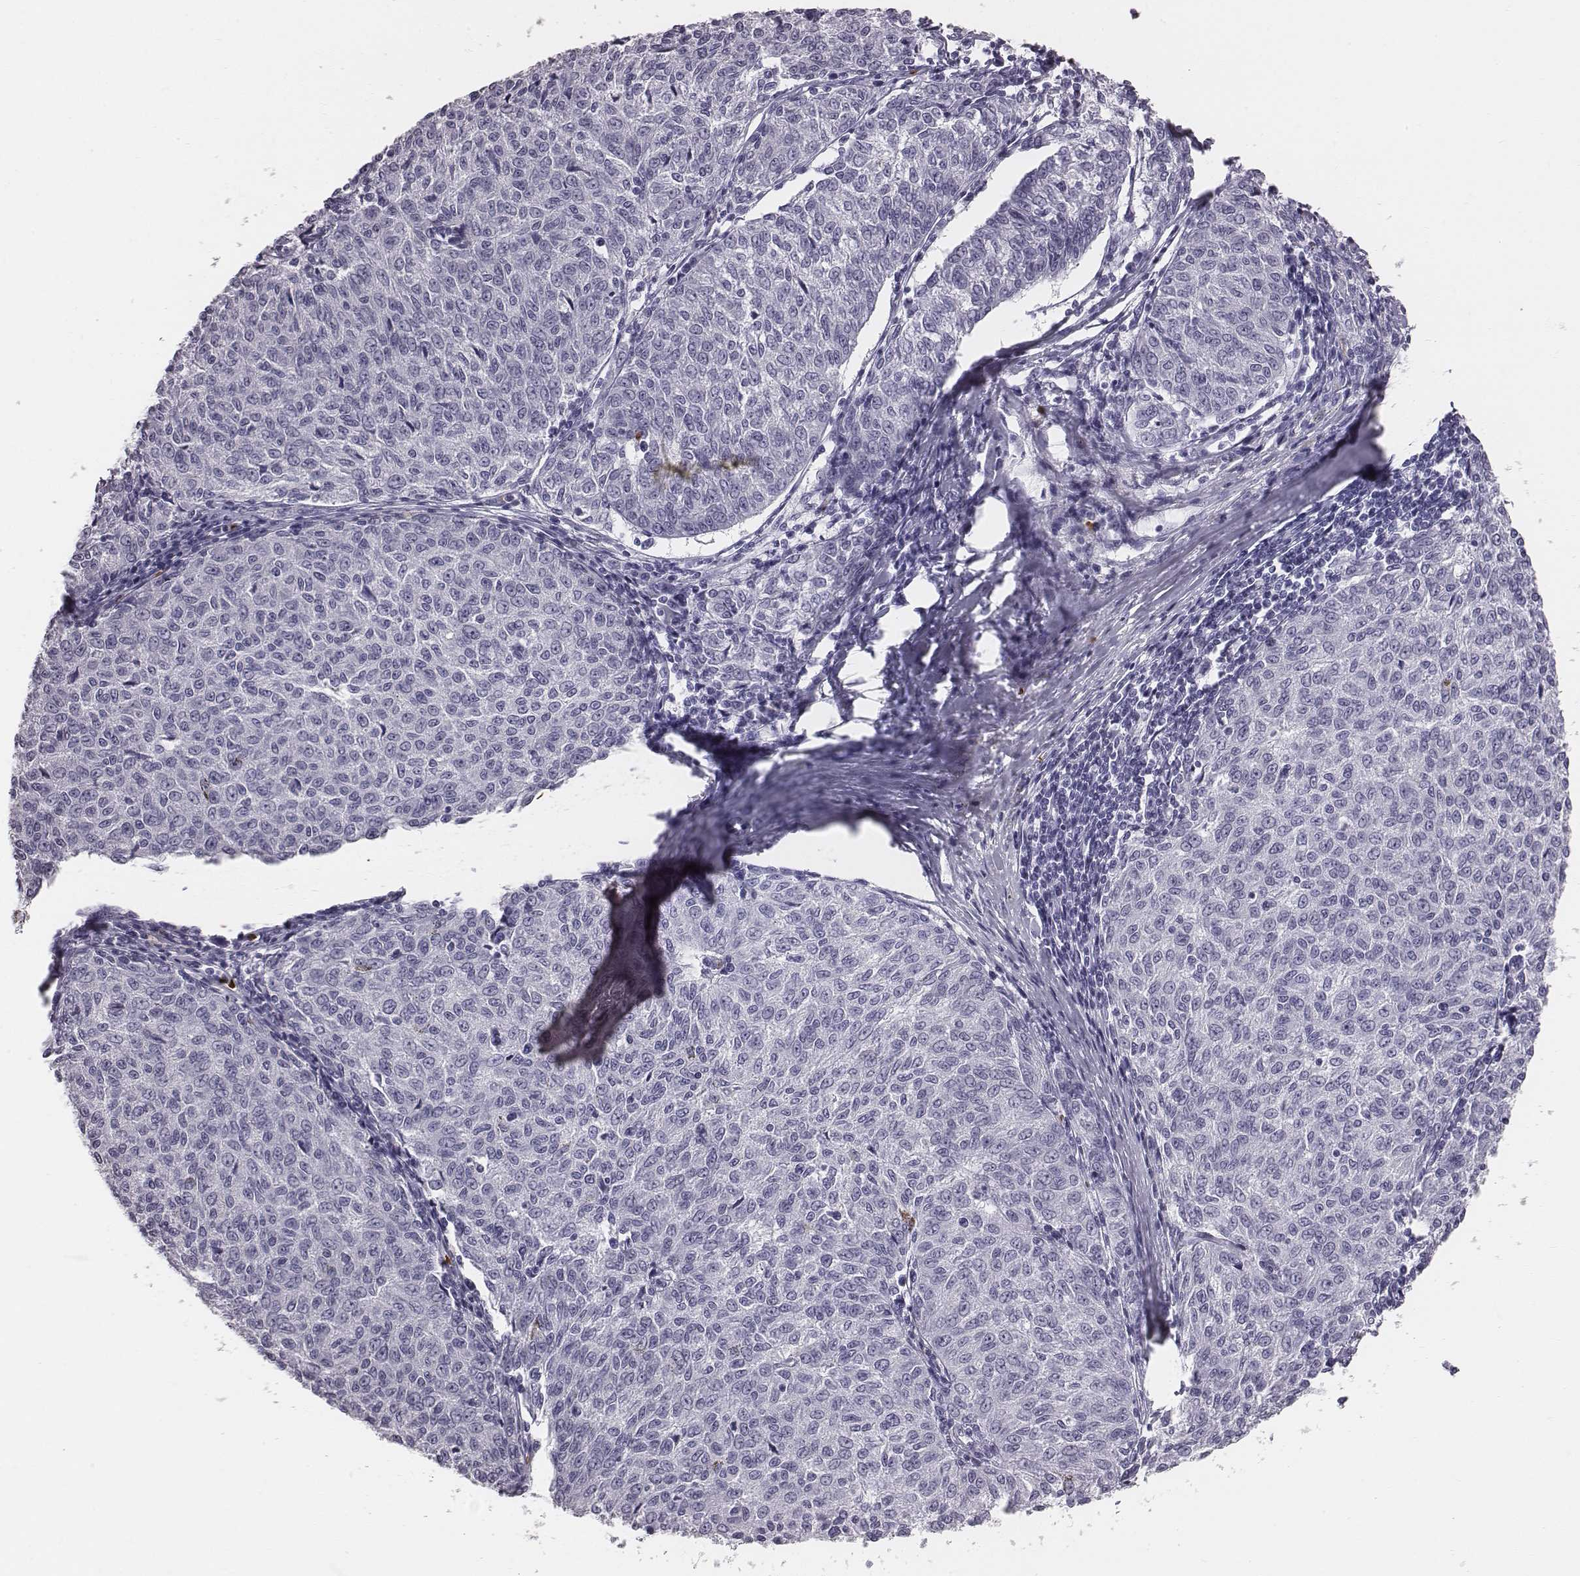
{"staining": {"intensity": "negative", "quantity": "none", "location": "none"}, "tissue": "melanoma", "cell_type": "Tumor cells", "image_type": "cancer", "snomed": [{"axis": "morphology", "description": "Malignant melanoma, NOS"}, {"axis": "topography", "description": "Skin"}], "caption": "The histopathology image shows no significant staining in tumor cells of melanoma.", "gene": "HBZ", "patient": {"sex": "female", "age": 72}}